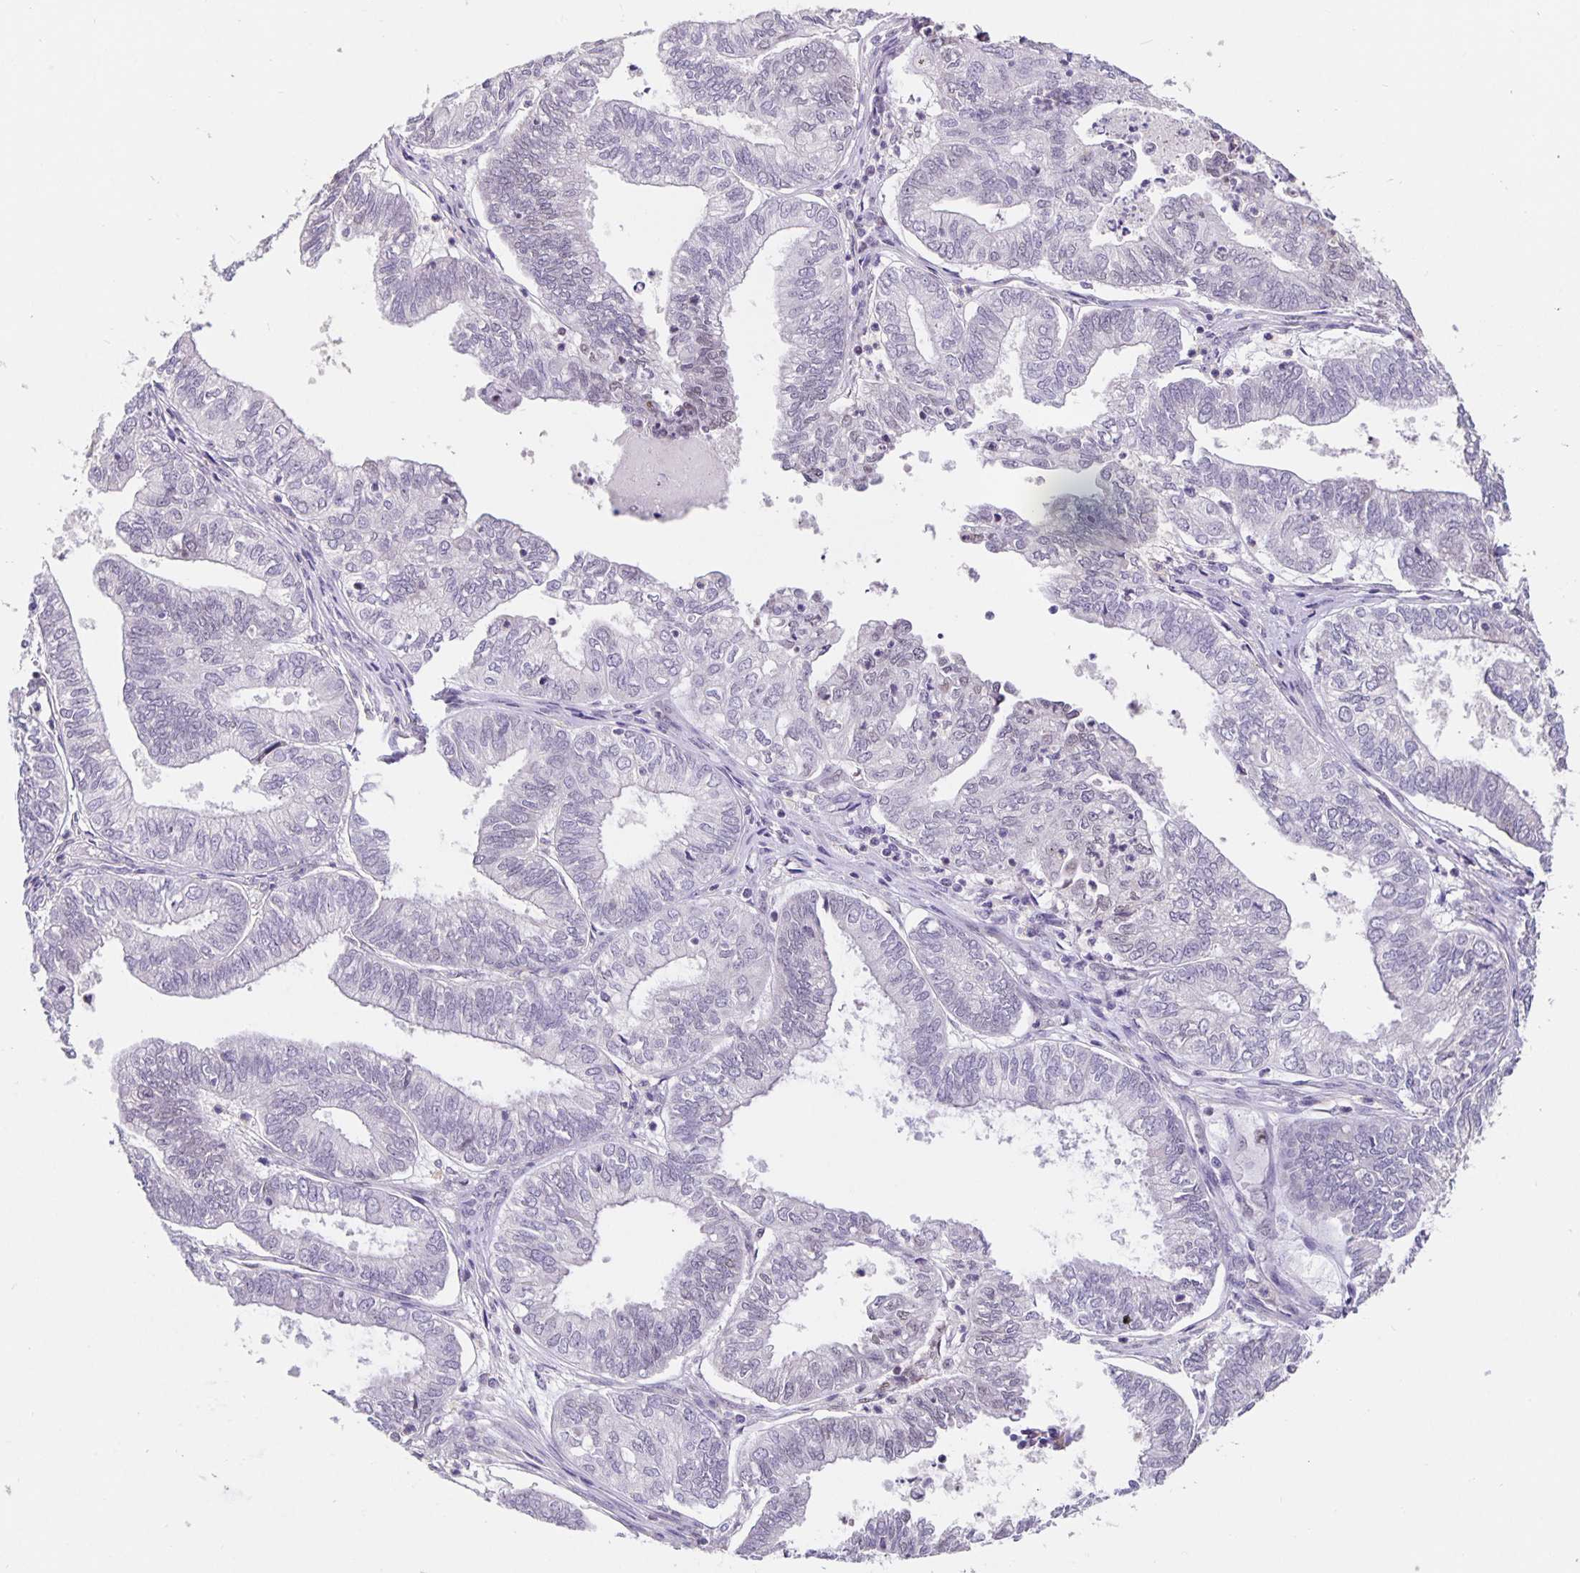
{"staining": {"intensity": "negative", "quantity": "none", "location": "none"}, "tissue": "ovarian cancer", "cell_type": "Tumor cells", "image_type": "cancer", "snomed": [{"axis": "morphology", "description": "Carcinoma, endometroid"}, {"axis": "topography", "description": "Ovary"}], "caption": "IHC of ovarian cancer shows no expression in tumor cells.", "gene": "FOSL2", "patient": {"sex": "female", "age": 64}}